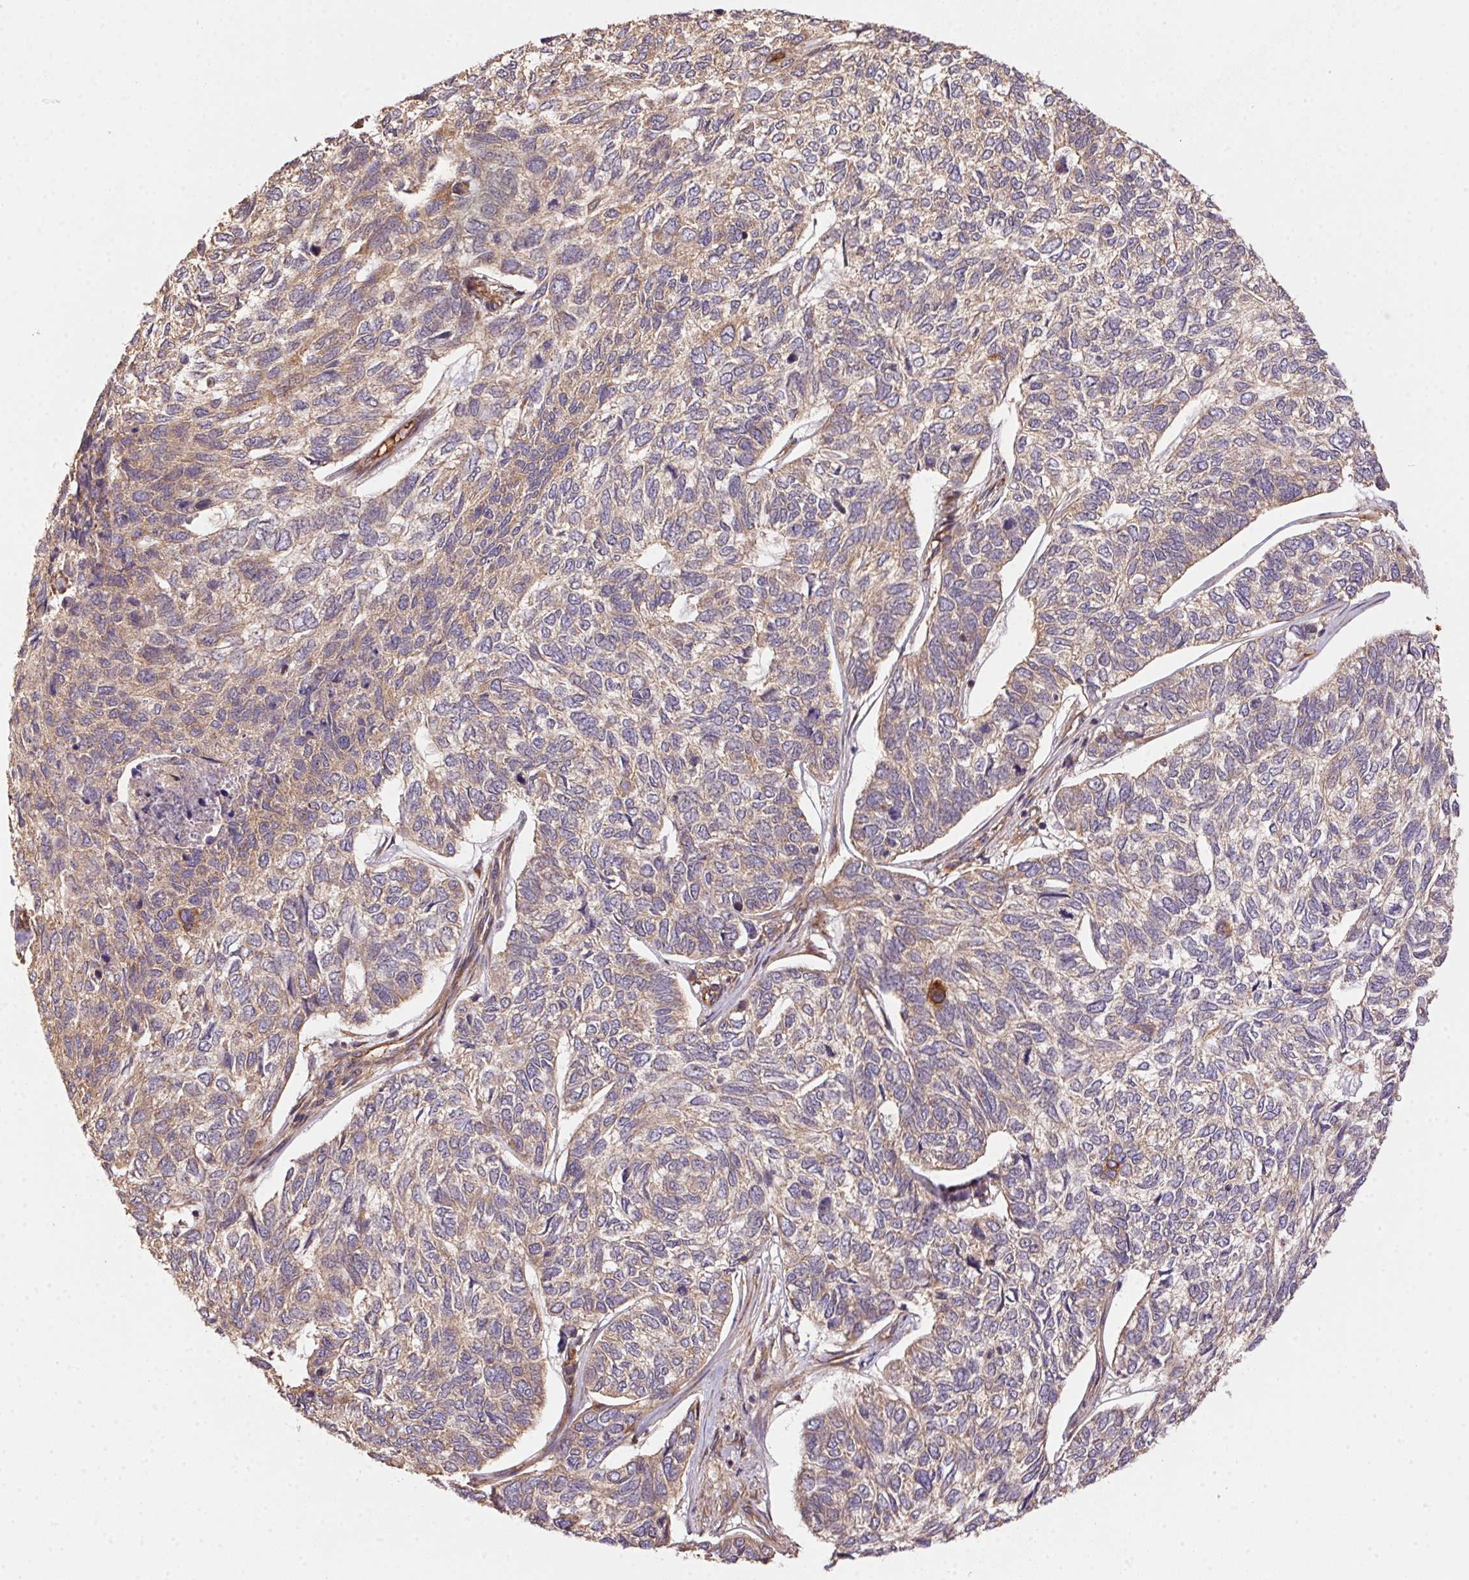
{"staining": {"intensity": "weak", "quantity": "25%-75%", "location": "cytoplasmic/membranous"}, "tissue": "skin cancer", "cell_type": "Tumor cells", "image_type": "cancer", "snomed": [{"axis": "morphology", "description": "Basal cell carcinoma"}, {"axis": "topography", "description": "Skin"}], "caption": "Weak cytoplasmic/membranous protein positivity is present in approximately 25%-75% of tumor cells in skin basal cell carcinoma.", "gene": "USE1", "patient": {"sex": "female", "age": 65}}